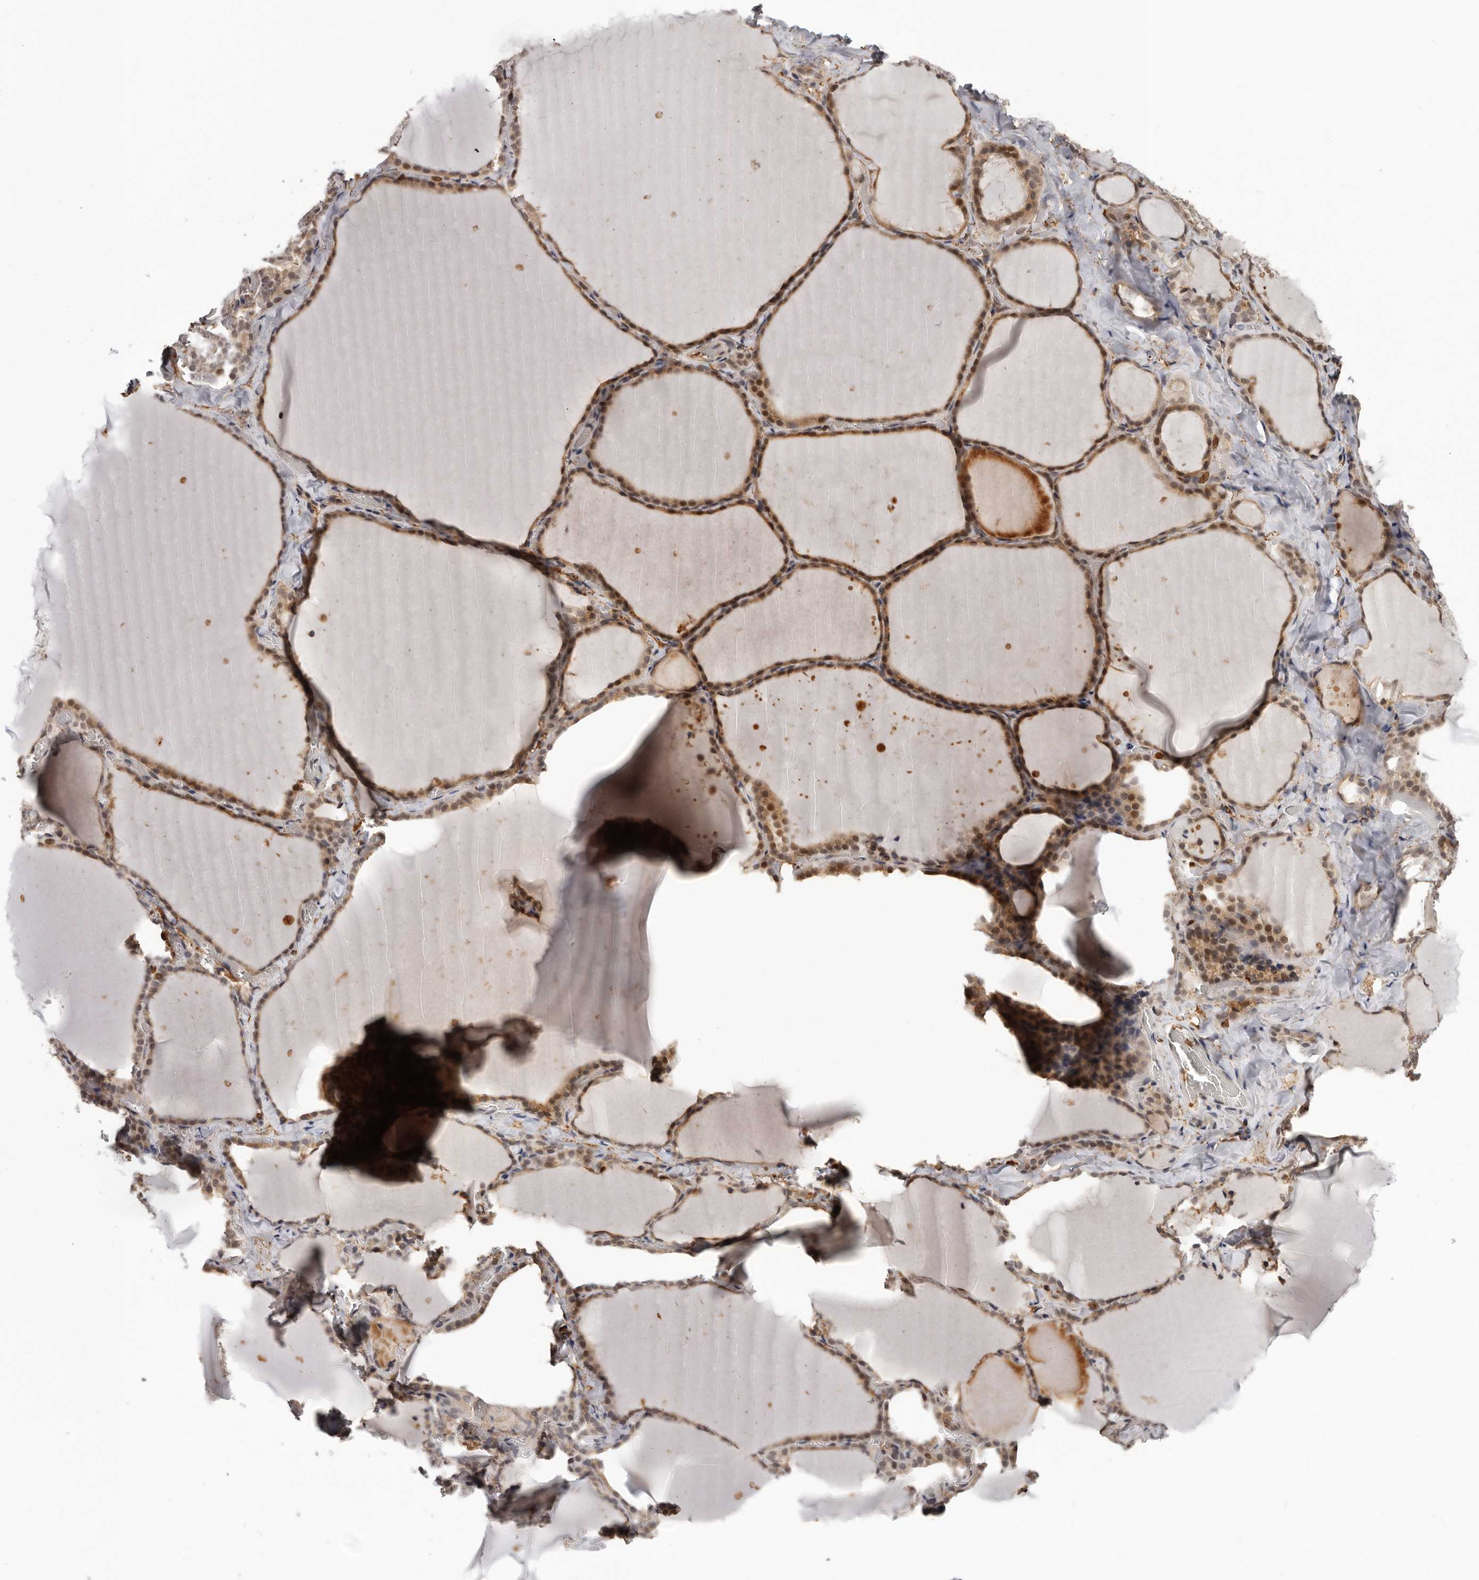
{"staining": {"intensity": "moderate", "quantity": ">75%", "location": "cytoplasmic/membranous,nuclear"}, "tissue": "thyroid gland", "cell_type": "Glandular cells", "image_type": "normal", "snomed": [{"axis": "morphology", "description": "Normal tissue, NOS"}, {"axis": "topography", "description": "Thyroid gland"}], "caption": "IHC photomicrograph of benign human thyroid gland stained for a protein (brown), which exhibits medium levels of moderate cytoplasmic/membranous,nuclear positivity in about >75% of glandular cells.", "gene": "PRR12", "patient": {"sex": "female", "age": 22}}